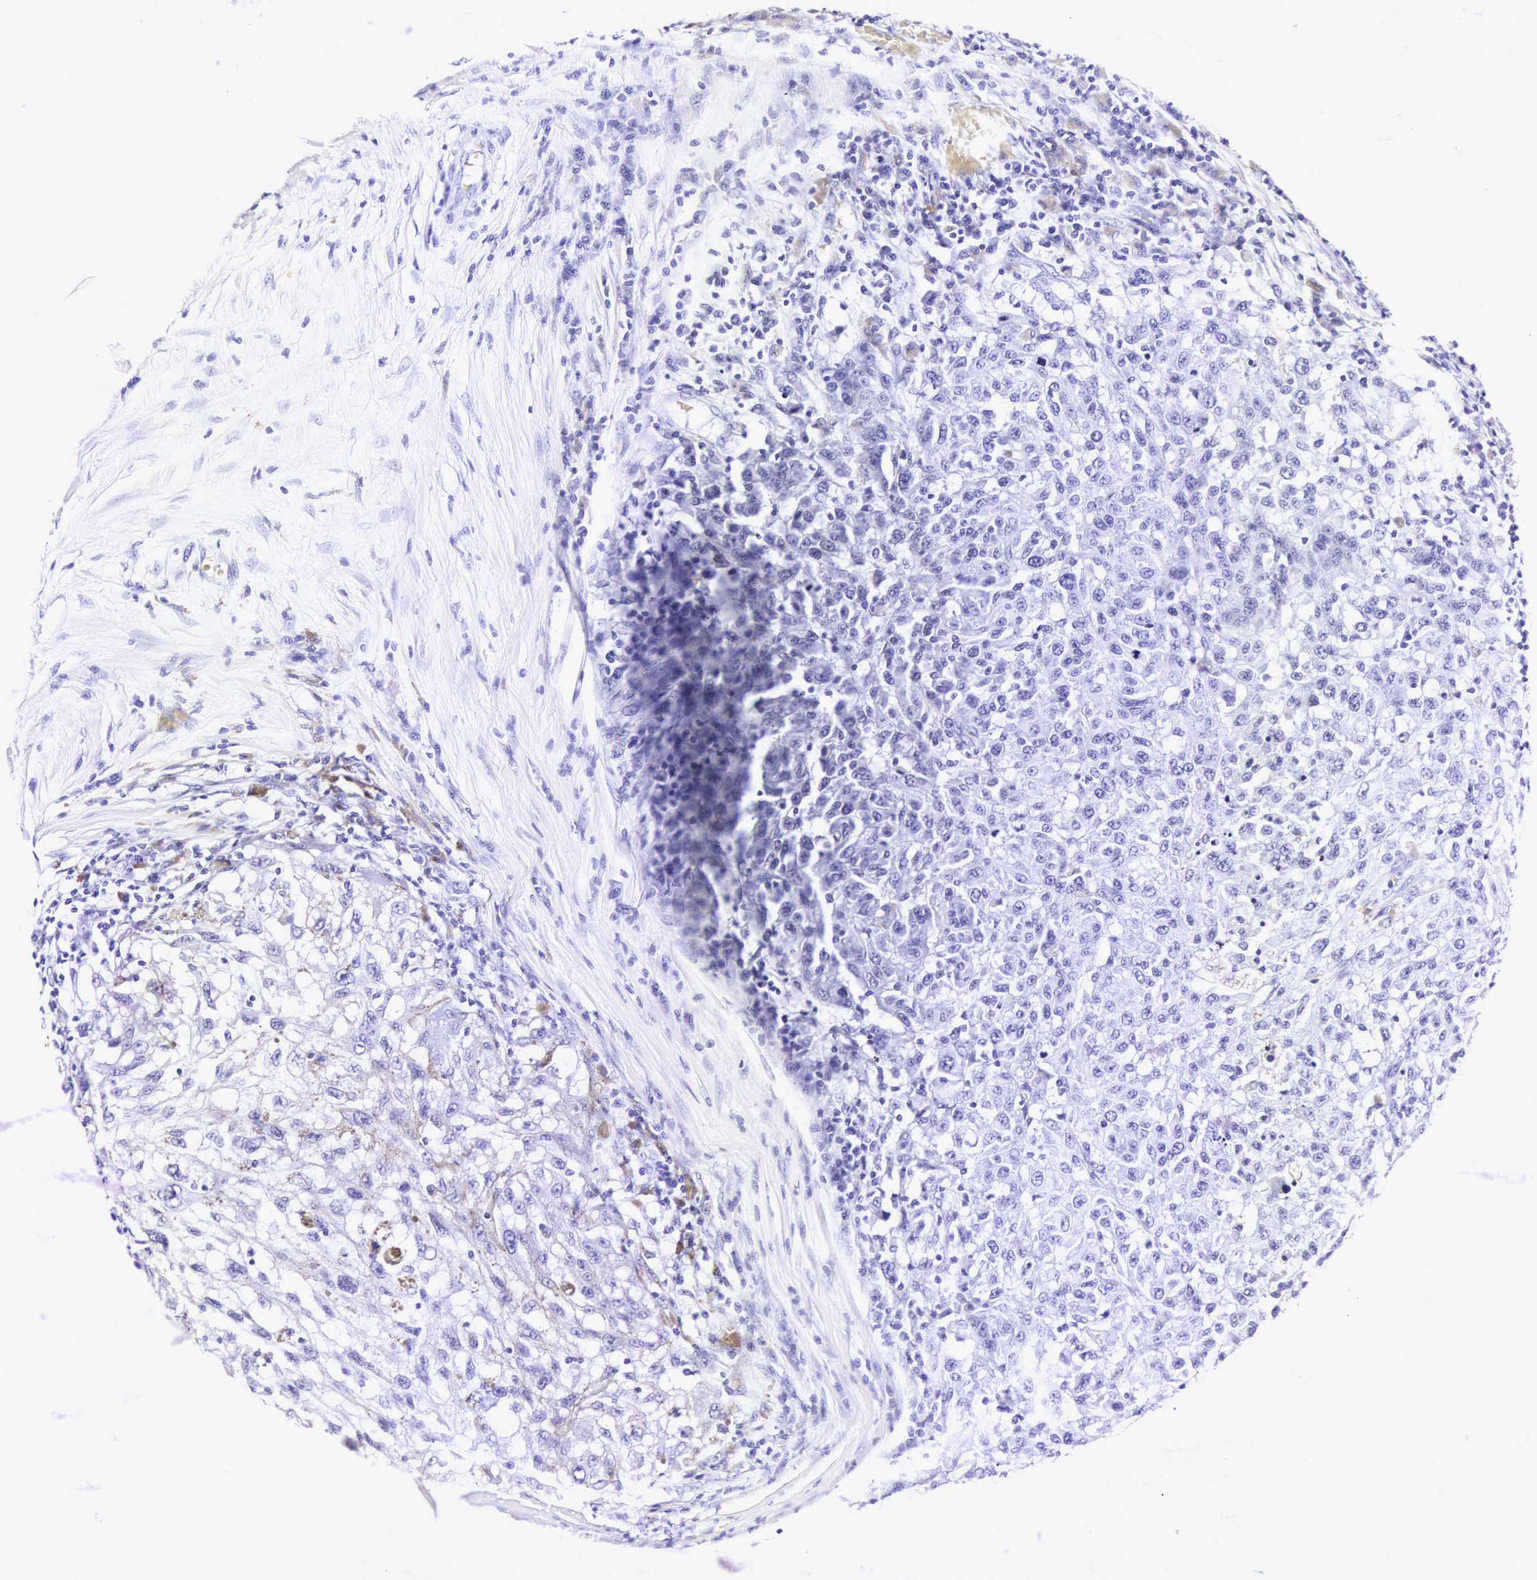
{"staining": {"intensity": "weak", "quantity": "<25%", "location": "cytoplasmic/membranous"}, "tissue": "melanoma", "cell_type": "Tumor cells", "image_type": "cancer", "snomed": [{"axis": "morphology", "description": "Malignant melanoma, NOS"}, {"axis": "topography", "description": "Skin"}], "caption": "There is no significant staining in tumor cells of malignant melanoma. (DAB IHC, high magnification).", "gene": "CD1A", "patient": {"sex": "female", "age": 77}}